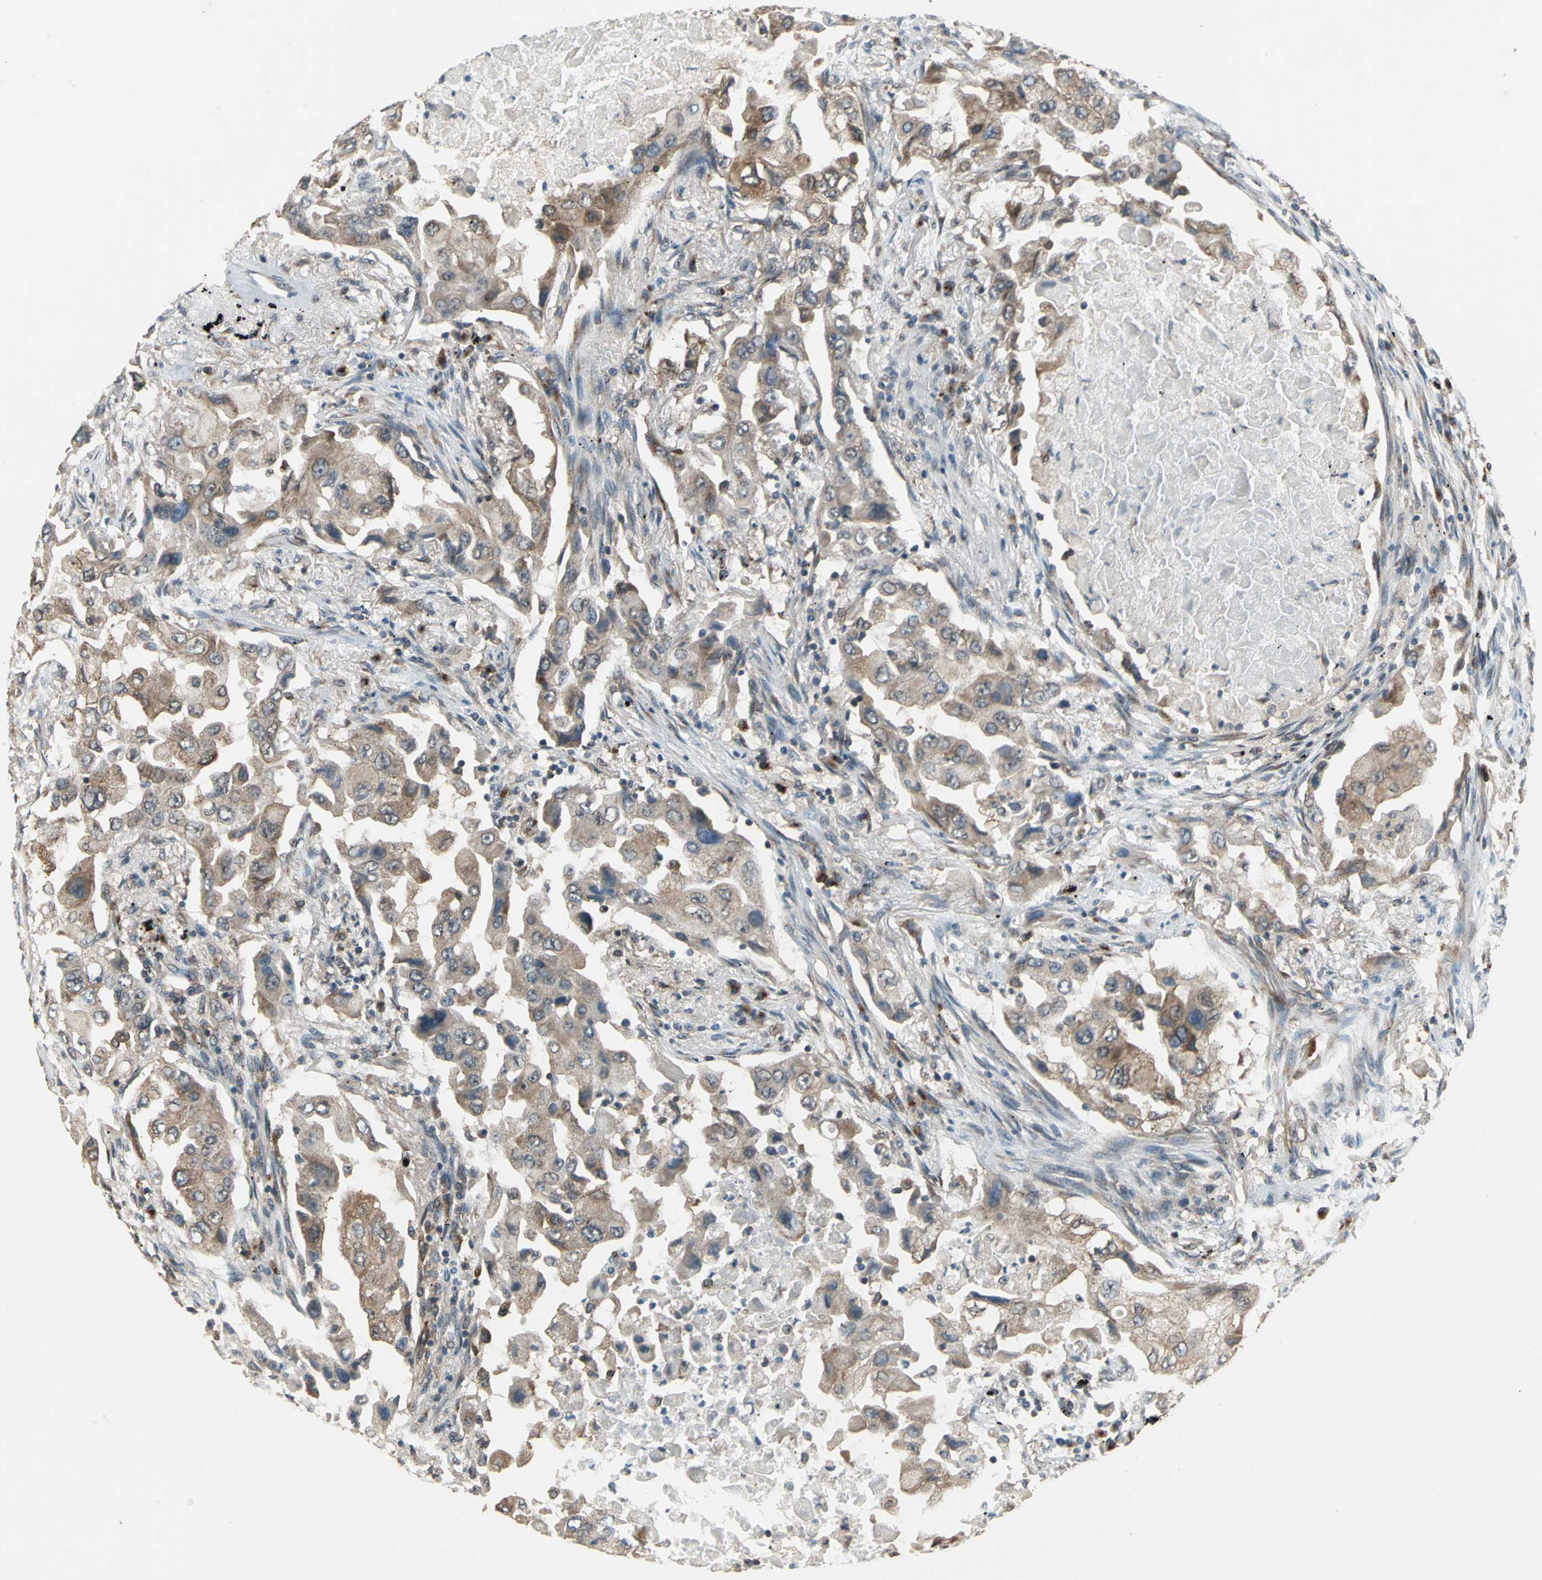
{"staining": {"intensity": "moderate", "quantity": ">75%", "location": "cytoplasmic/membranous"}, "tissue": "lung cancer", "cell_type": "Tumor cells", "image_type": "cancer", "snomed": [{"axis": "morphology", "description": "Adenocarcinoma, NOS"}, {"axis": "topography", "description": "Lung"}], "caption": "IHC staining of lung adenocarcinoma, which displays medium levels of moderate cytoplasmic/membranous expression in about >75% of tumor cells indicating moderate cytoplasmic/membranous protein staining. The staining was performed using DAB (brown) for protein detection and nuclei were counterstained in hematoxylin (blue).", "gene": "NFKBIE", "patient": {"sex": "female", "age": 65}}